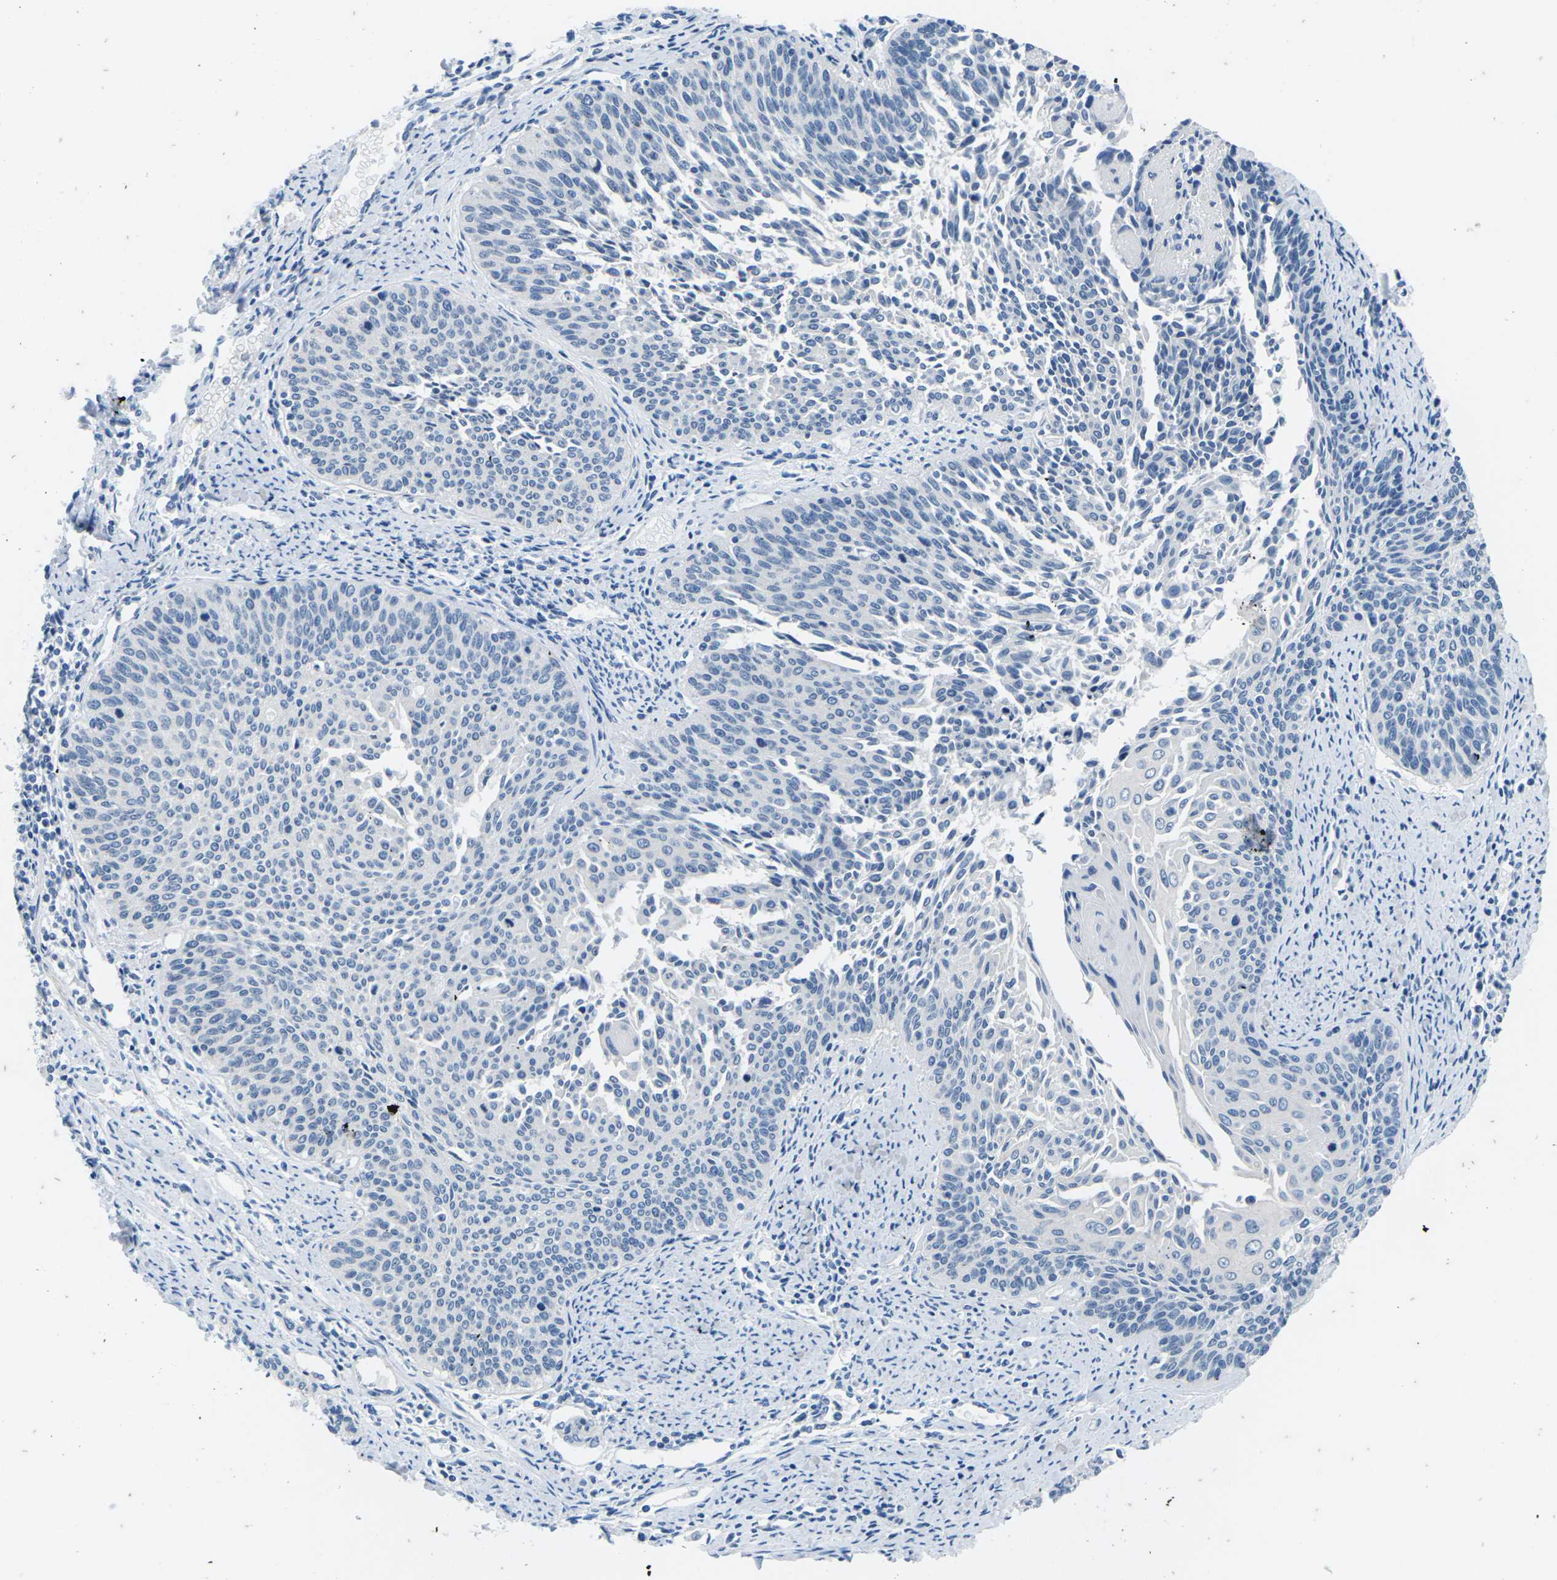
{"staining": {"intensity": "negative", "quantity": "none", "location": "none"}, "tissue": "cervical cancer", "cell_type": "Tumor cells", "image_type": "cancer", "snomed": [{"axis": "morphology", "description": "Squamous cell carcinoma, NOS"}, {"axis": "topography", "description": "Cervix"}], "caption": "This image is of squamous cell carcinoma (cervical) stained with IHC to label a protein in brown with the nuclei are counter-stained blue. There is no expression in tumor cells.", "gene": "UMOD", "patient": {"sex": "female", "age": 55}}